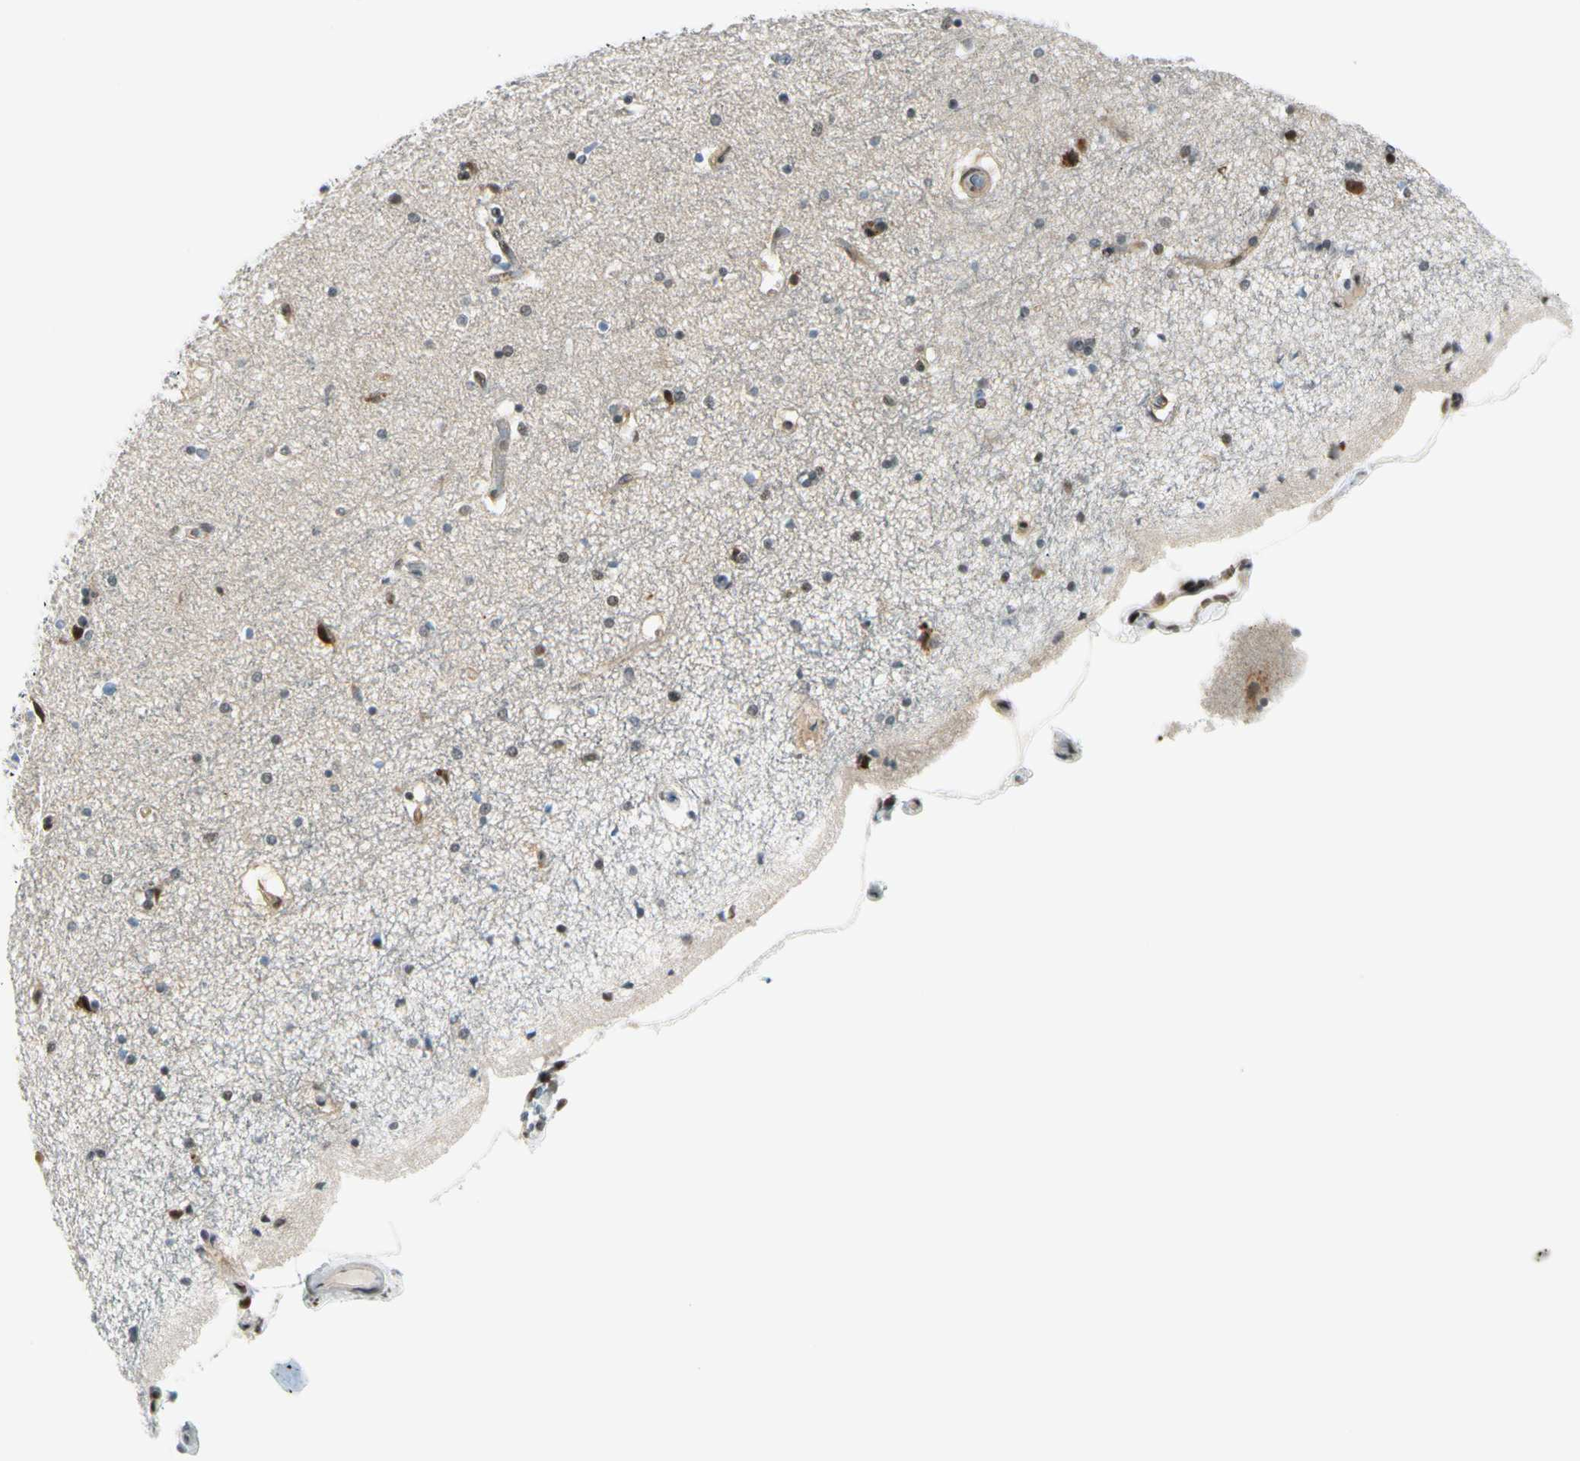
{"staining": {"intensity": "weak", "quantity": "<25%", "location": "nuclear"}, "tissue": "hippocampus", "cell_type": "Glial cells", "image_type": "normal", "snomed": [{"axis": "morphology", "description": "Normal tissue, NOS"}, {"axis": "topography", "description": "Hippocampus"}], "caption": "Immunohistochemistry (IHC) micrograph of normal hippocampus: hippocampus stained with DAB (3,3'-diaminobenzidine) displays no significant protein positivity in glial cells.", "gene": "DAXX", "patient": {"sex": "female", "age": 54}}